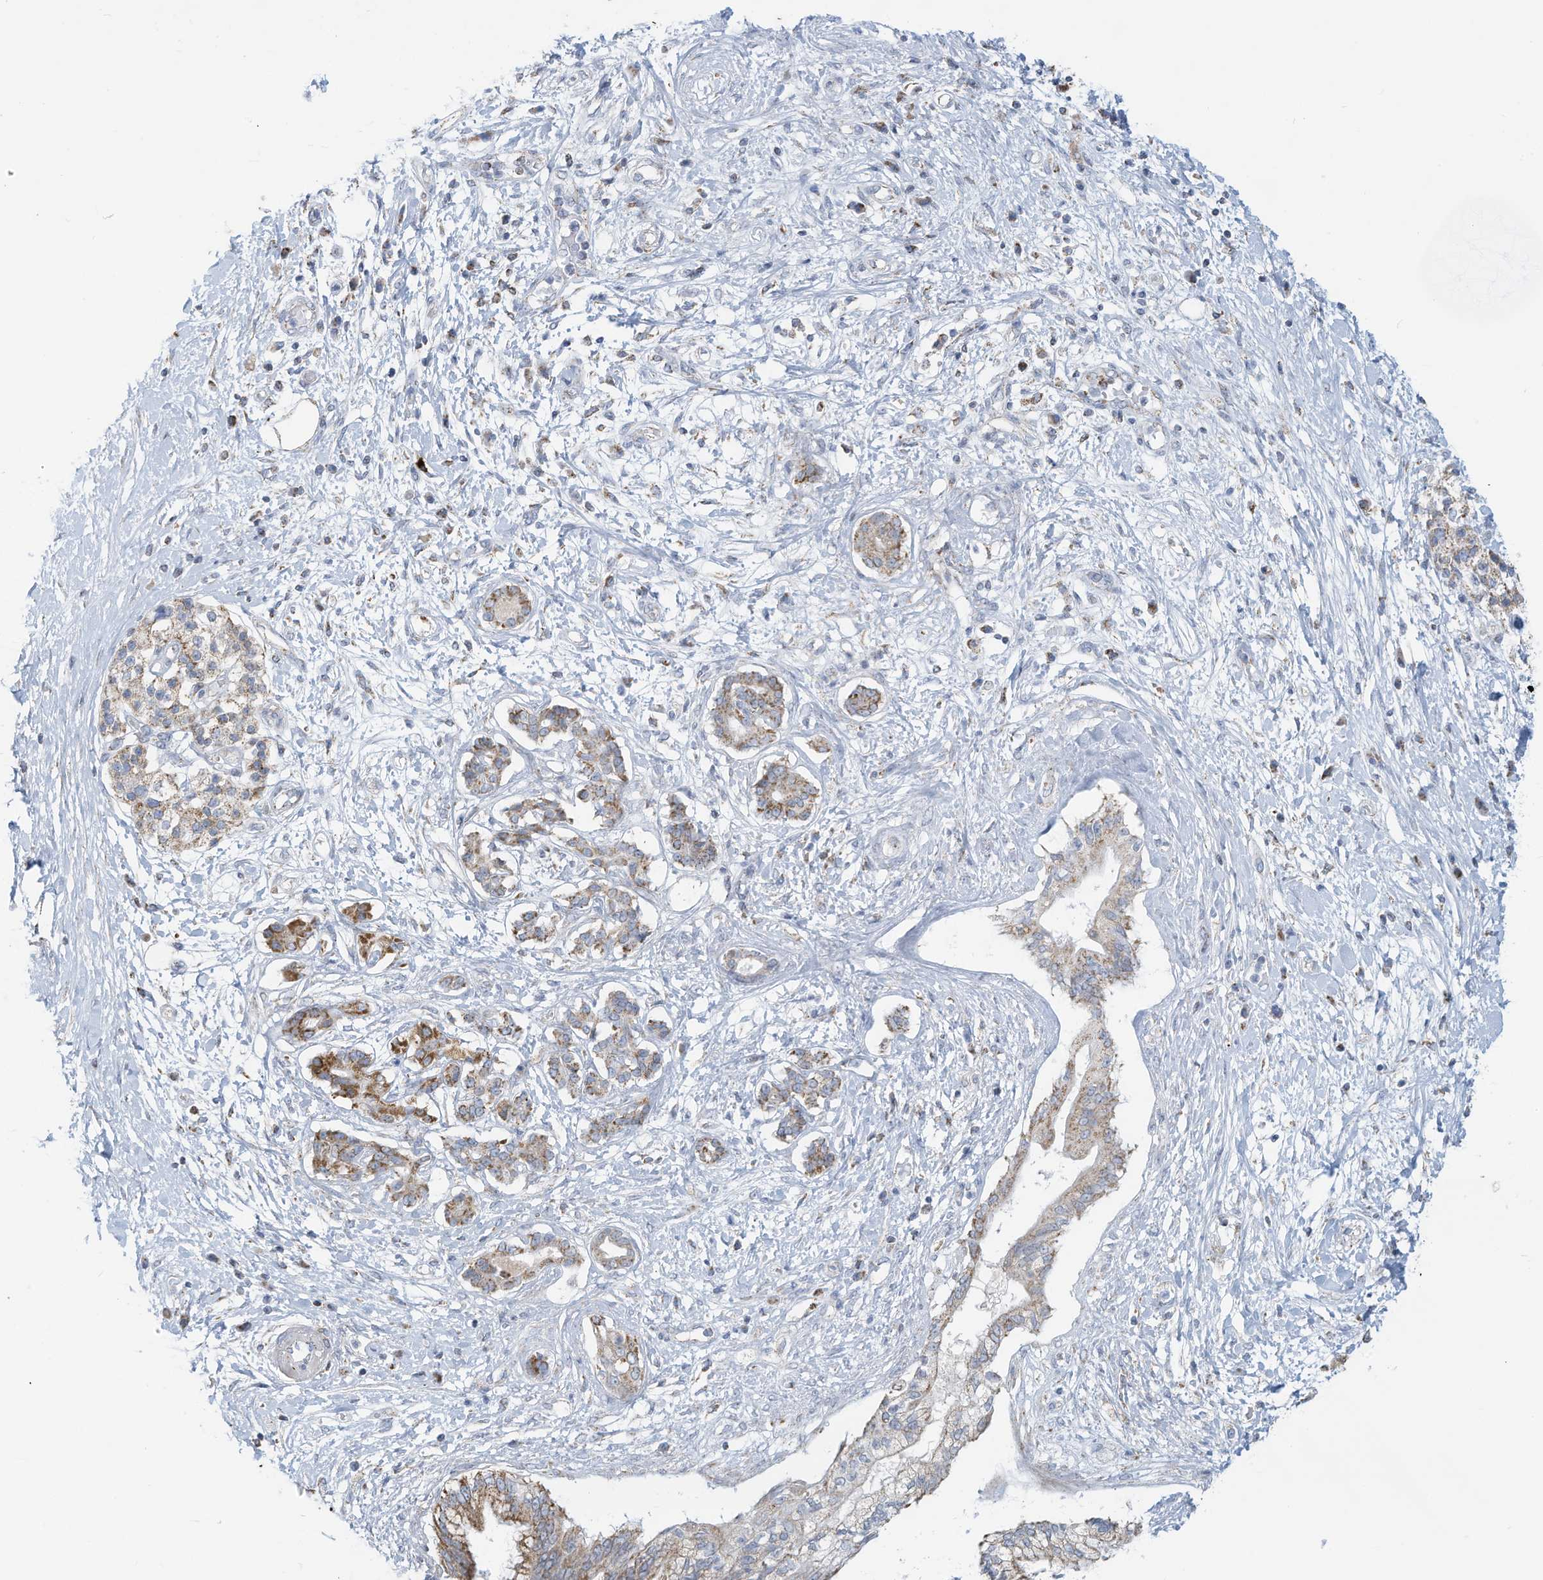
{"staining": {"intensity": "moderate", "quantity": "25%-75%", "location": "cytoplasmic/membranous"}, "tissue": "pancreatic cancer", "cell_type": "Tumor cells", "image_type": "cancer", "snomed": [{"axis": "morphology", "description": "Adenocarcinoma, NOS"}, {"axis": "topography", "description": "Pancreas"}], "caption": "Brown immunohistochemical staining in human pancreatic cancer reveals moderate cytoplasmic/membranous positivity in approximately 25%-75% of tumor cells.", "gene": "NLN", "patient": {"sex": "female", "age": 56}}